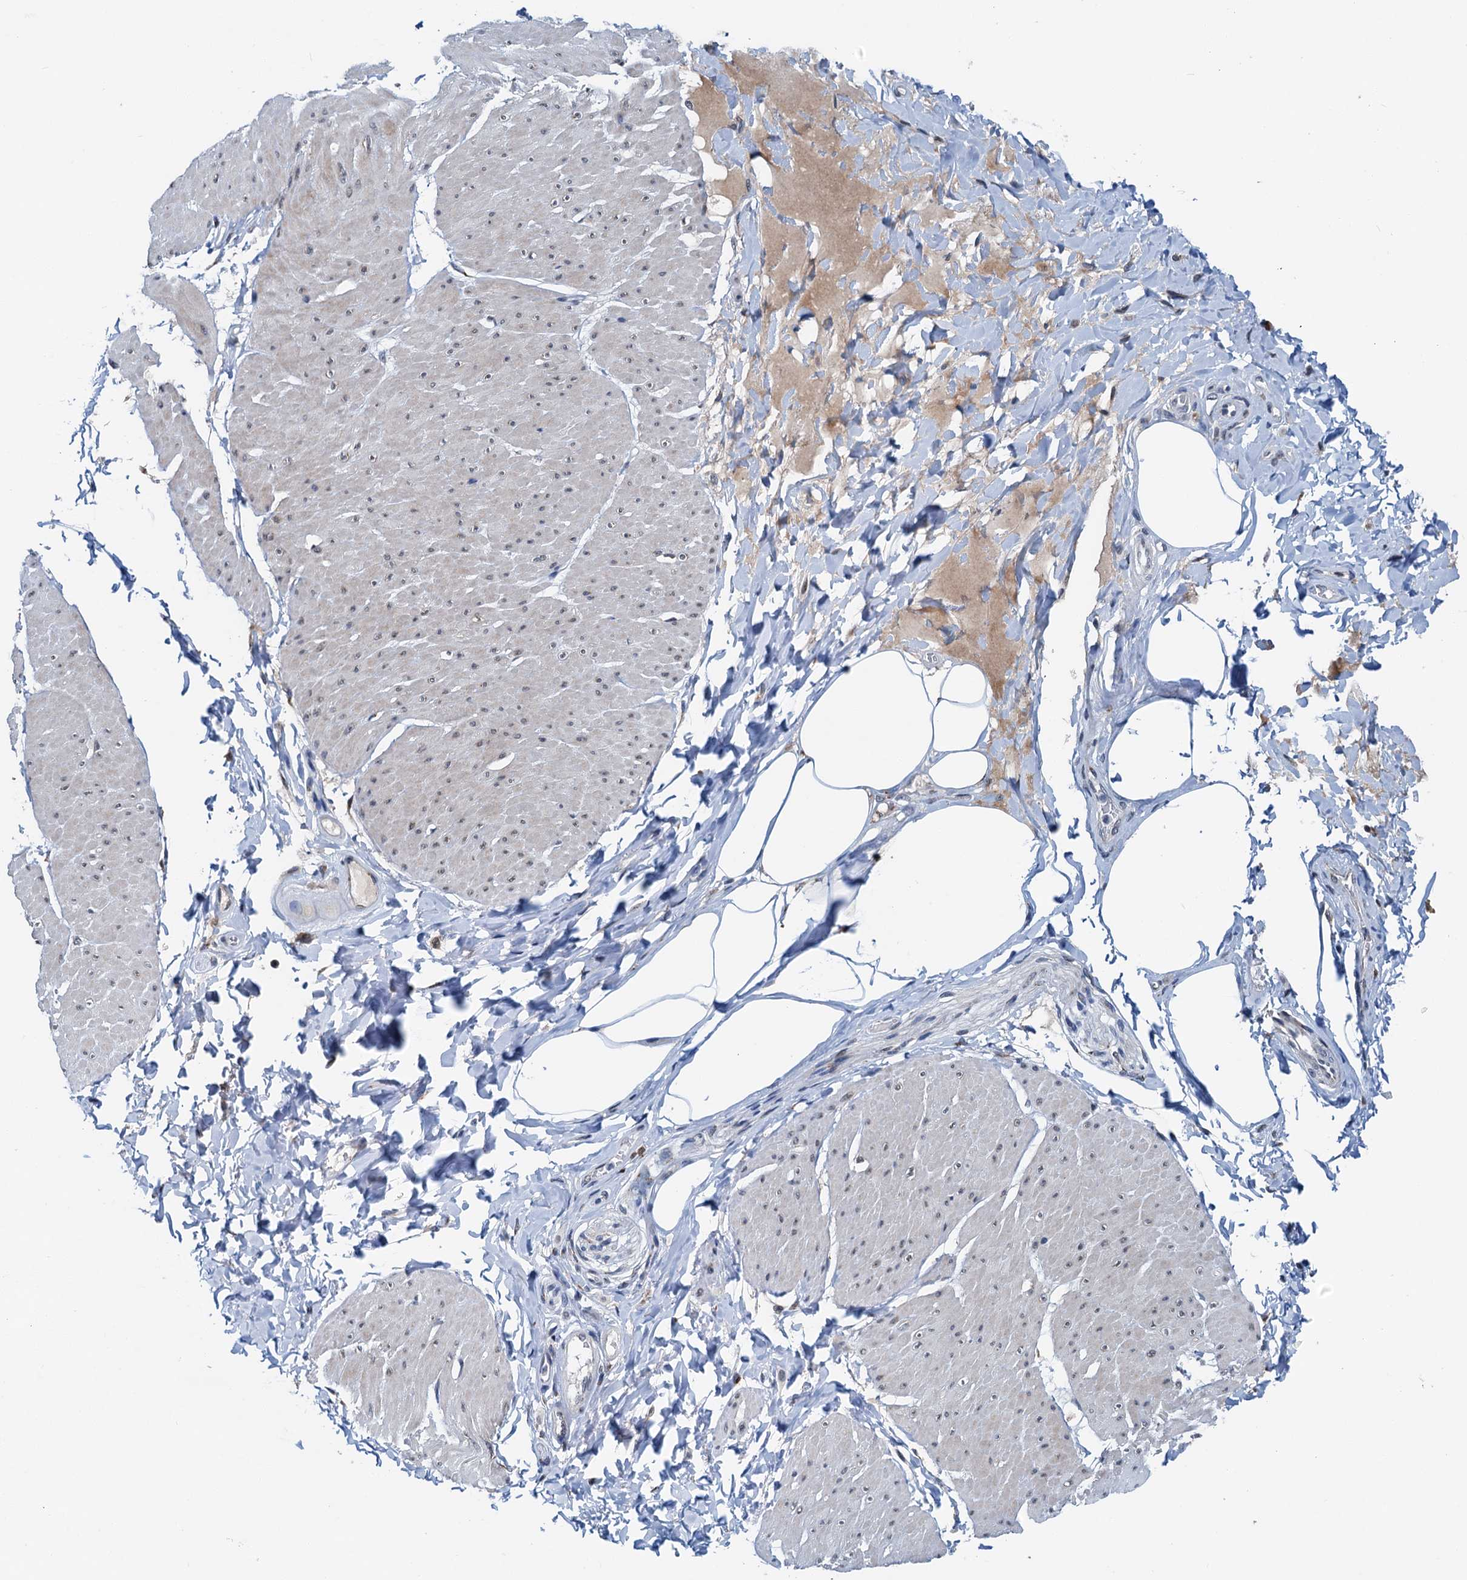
{"staining": {"intensity": "negative", "quantity": "none", "location": "none"}, "tissue": "smooth muscle", "cell_type": "Smooth muscle cells", "image_type": "normal", "snomed": [{"axis": "morphology", "description": "Urothelial carcinoma, High grade"}, {"axis": "topography", "description": "Urinary bladder"}], "caption": "Immunohistochemistry image of normal smooth muscle: smooth muscle stained with DAB shows no significant protein positivity in smooth muscle cells. Nuclei are stained in blue.", "gene": "SHLD1", "patient": {"sex": "male", "age": 46}}